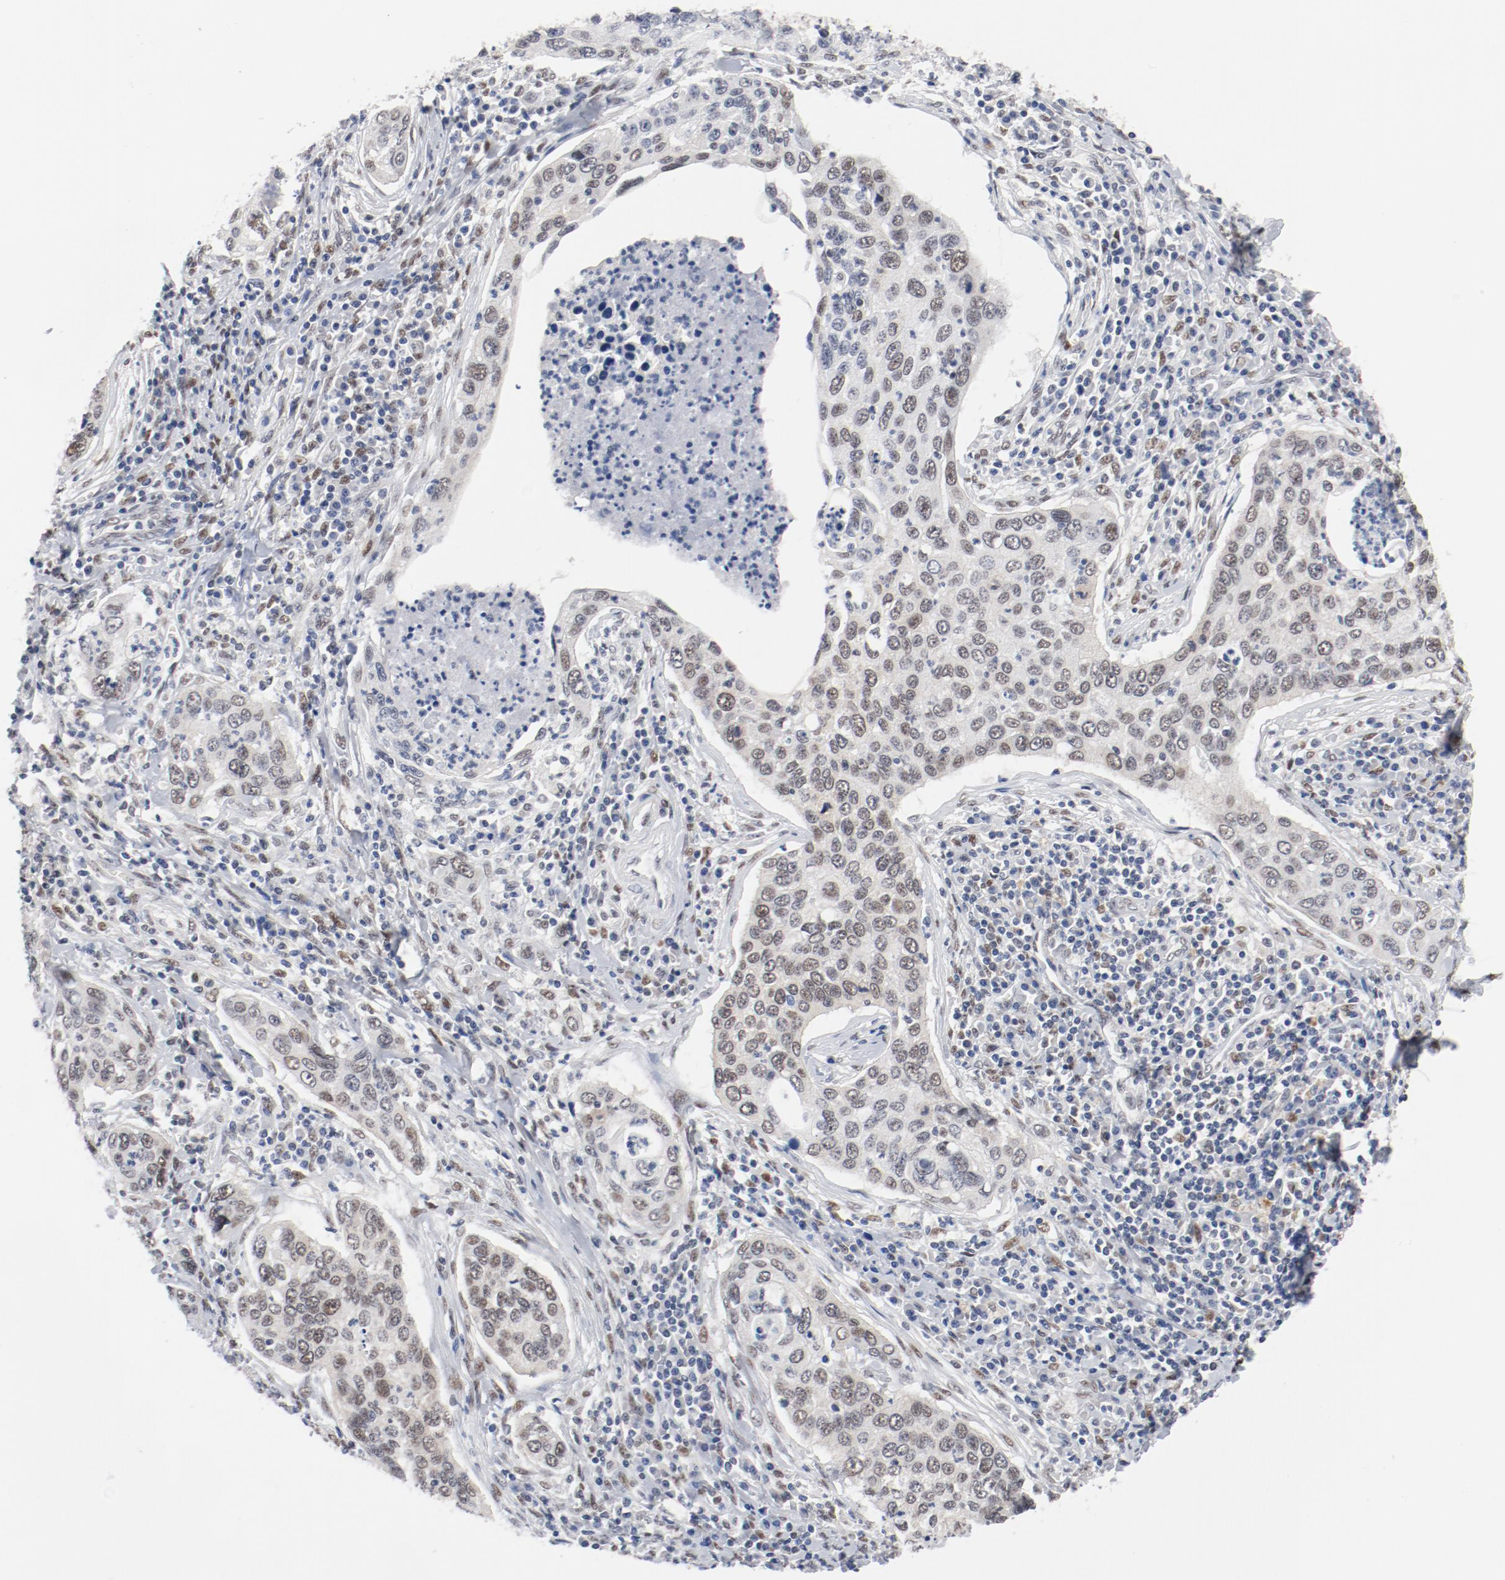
{"staining": {"intensity": "moderate", "quantity": ">75%", "location": "nuclear"}, "tissue": "cervical cancer", "cell_type": "Tumor cells", "image_type": "cancer", "snomed": [{"axis": "morphology", "description": "Squamous cell carcinoma, NOS"}, {"axis": "topography", "description": "Cervix"}], "caption": "Protein positivity by immunohistochemistry (IHC) displays moderate nuclear positivity in about >75% of tumor cells in cervical squamous cell carcinoma.", "gene": "ARNT", "patient": {"sex": "female", "age": 53}}